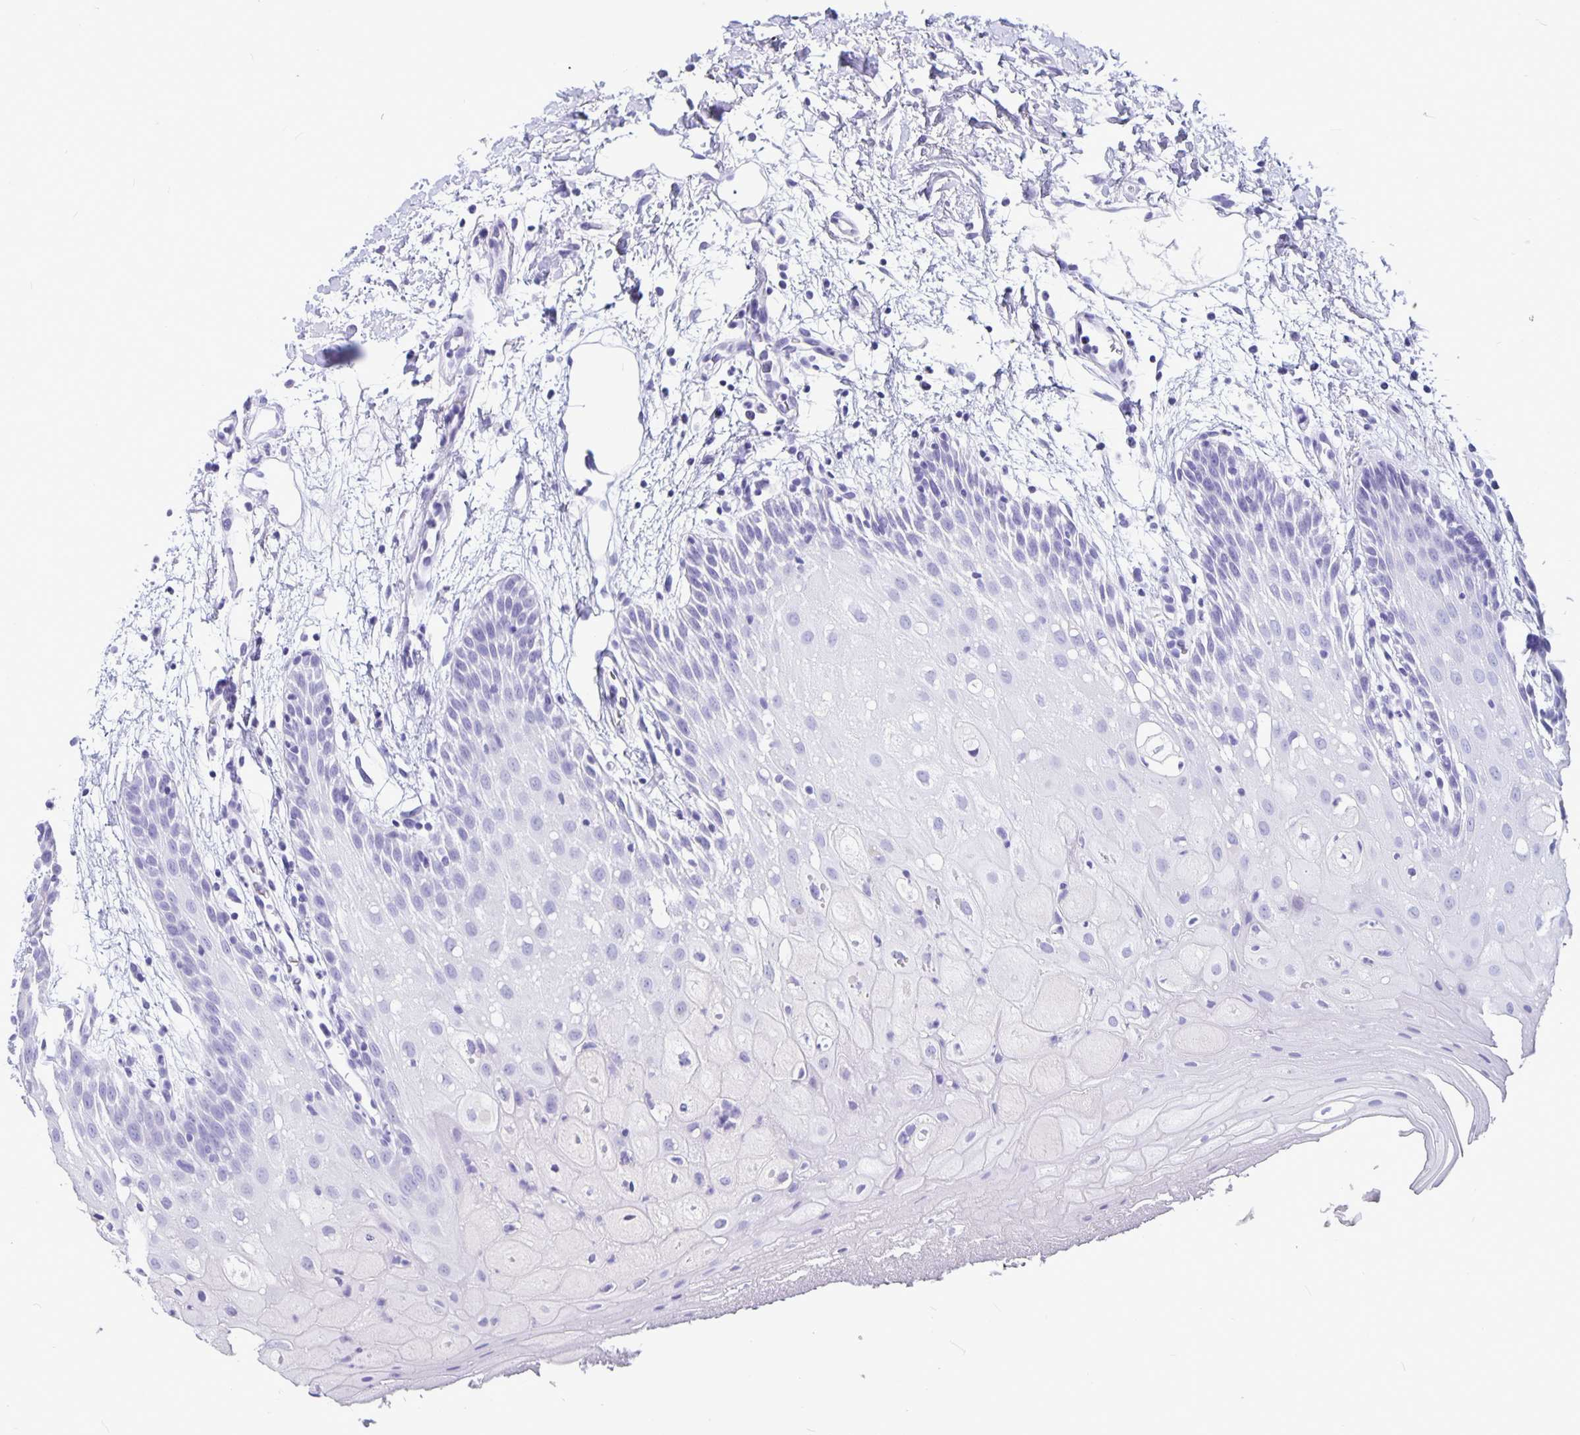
{"staining": {"intensity": "negative", "quantity": "none", "location": "none"}, "tissue": "oral mucosa", "cell_type": "Squamous epithelial cells", "image_type": "normal", "snomed": [{"axis": "morphology", "description": "Normal tissue, NOS"}, {"axis": "morphology", "description": "Squamous cell carcinoma, NOS"}, {"axis": "topography", "description": "Oral tissue"}, {"axis": "topography", "description": "Tounge, NOS"}, {"axis": "topography", "description": "Head-Neck"}], "caption": "Immunohistochemistry (IHC) micrograph of normal human oral mucosa stained for a protein (brown), which demonstrates no expression in squamous epithelial cells.", "gene": "BPIFA3", "patient": {"sex": "male", "age": 62}}